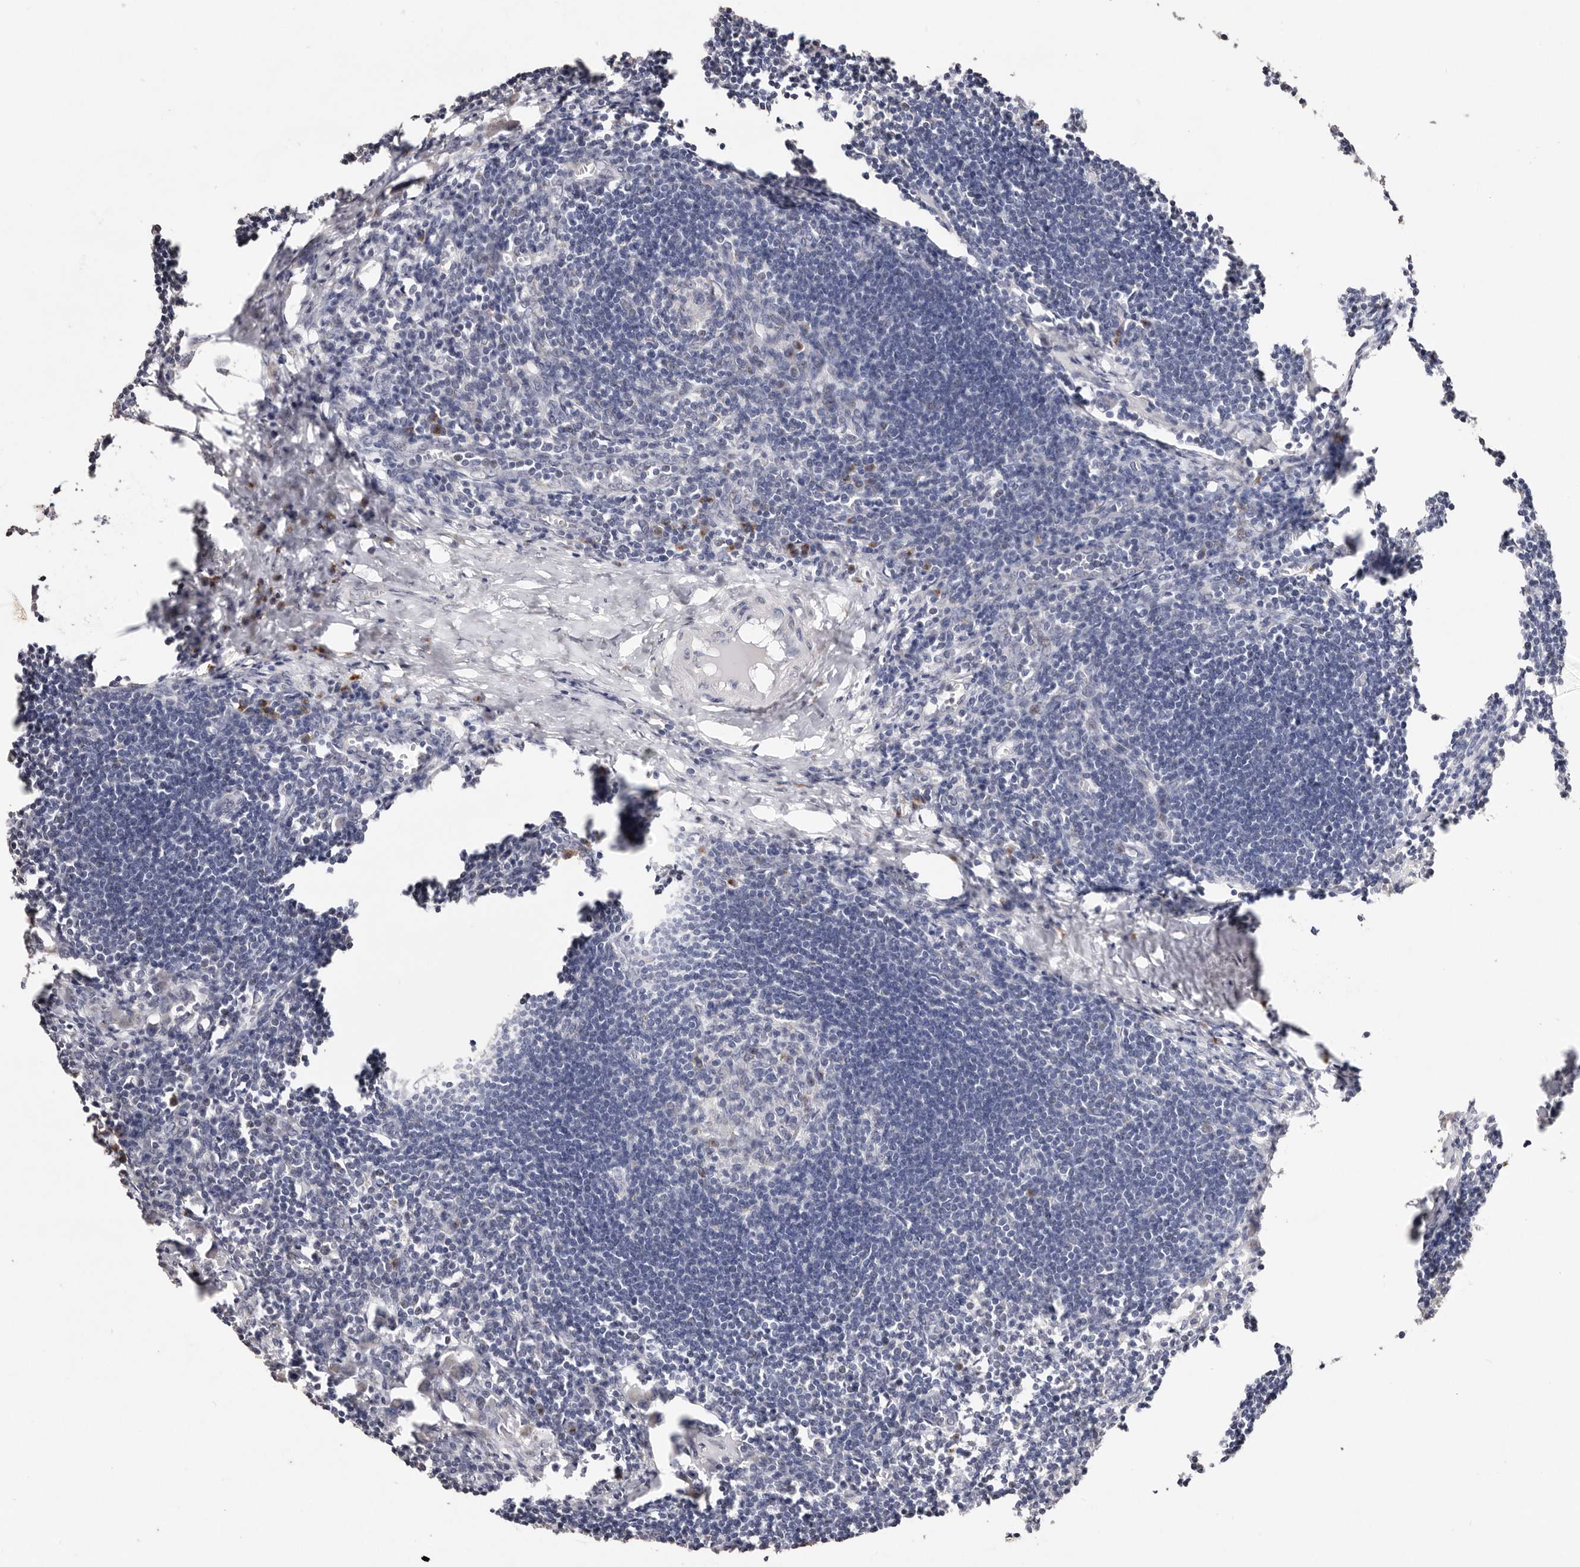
{"staining": {"intensity": "negative", "quantity": "none", "location": "none"}, "tissue": "lymph node", "cell_type": "Germinal center cells", "image_type": "normal", "snomed": [{"axis": "morphology", "description": "Normal tissue, NOS"}, {"axis": "morphology", "description": "Malignant melanoma, Metastatic site"}, {"axis": "topography", "description": "Lymph node"}], "caption": "Immunohistochemical staining of benign human lymph node displays no significant positivity in germinal center cells. (Brightfield microscopy of DAB immunohistochemistry (IHC) at high magnification).", "gene": "LGALS7B", "patient": {"sex": "male", "age": 41}}